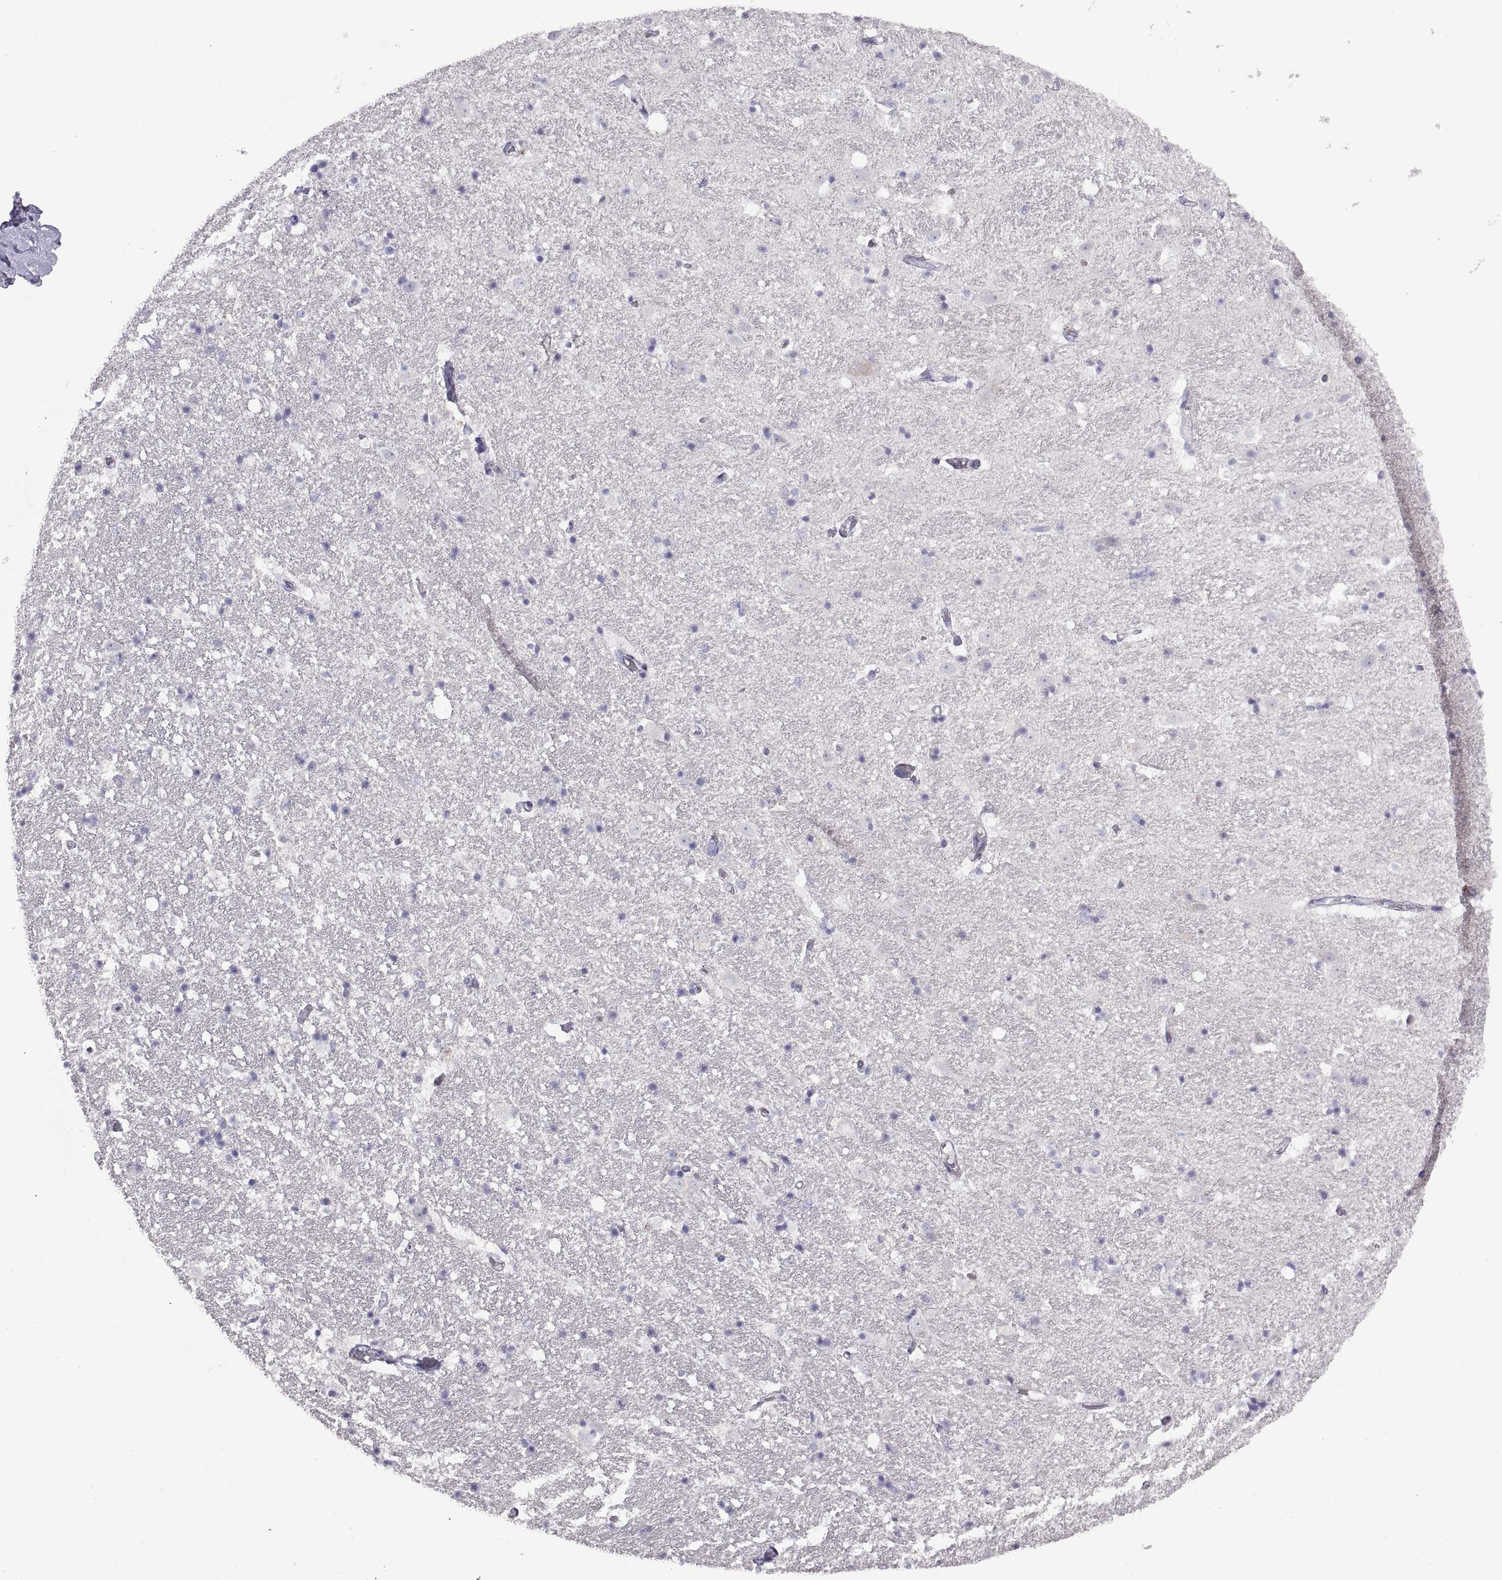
{"staining": {"intensity": "negative", "quantity": "none", "location": "none"}, "tissue": "hippocampus", "cell_type": "Glial cells", "image_type": "normal", "snomed": [{"axis": "morphology", "description": "Normal tissue, NOS"}, {"axis": "topography", "description": "Hippocampus"}], "caption": "A histopathology image of hippocampus stained for a protein exhibits no brown staining in glial cells.", "gene": "CRYBB3", "patient": {"sex": "male", "age": 49}}